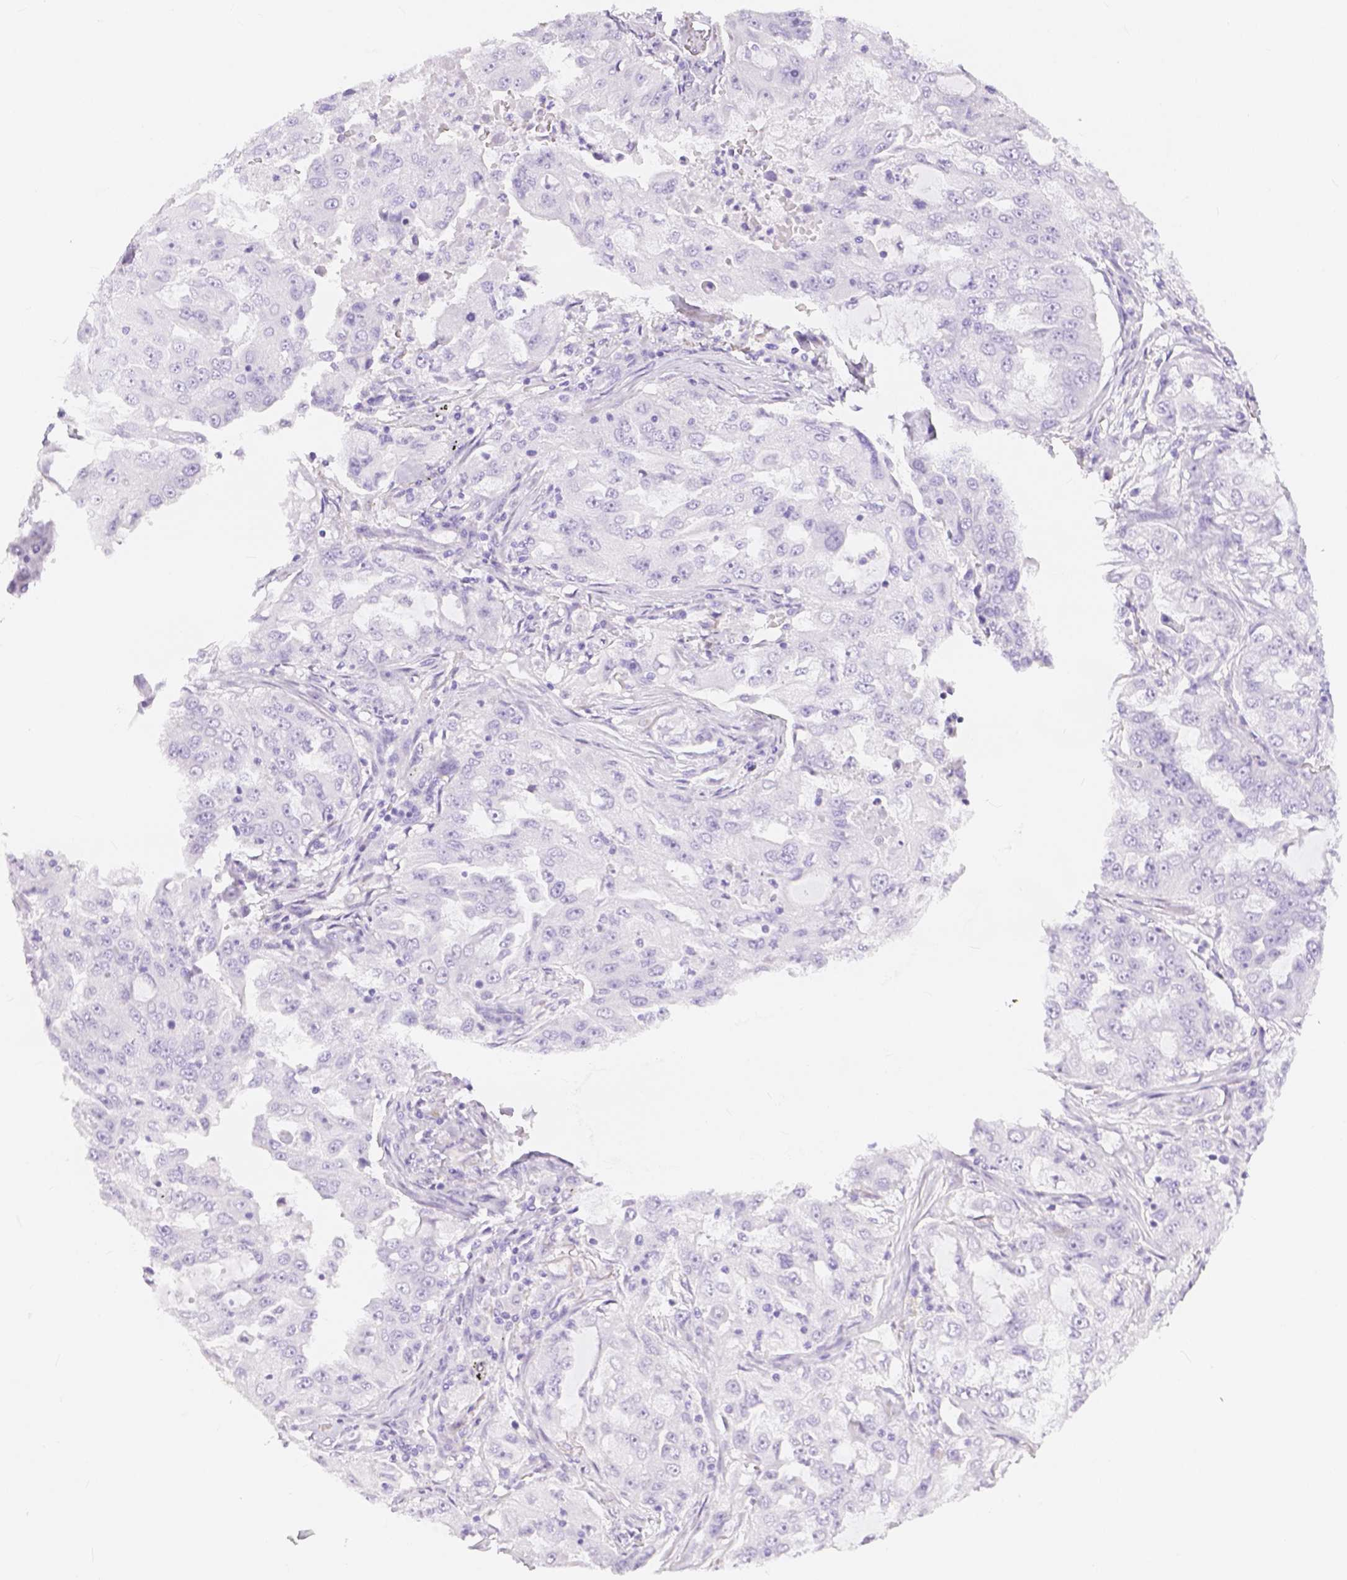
{"staining": {"intensity": "negative", "quantity": "none", "location": "none"}, "tissue": "lung cancer", "cell_type": "Tumor cells", "image_type": "cancer", "snomed": [{"axis": "morphology", "description": "Adenocarcinoma, NOS"}, {"axis": "topography", "description": "Lung"}], "caption": "Tumor cells show no significant protein staining in lung adenocarcinoma.", "gene": "SLC27A5", "patient": {"sex": "female", "age": 61}}